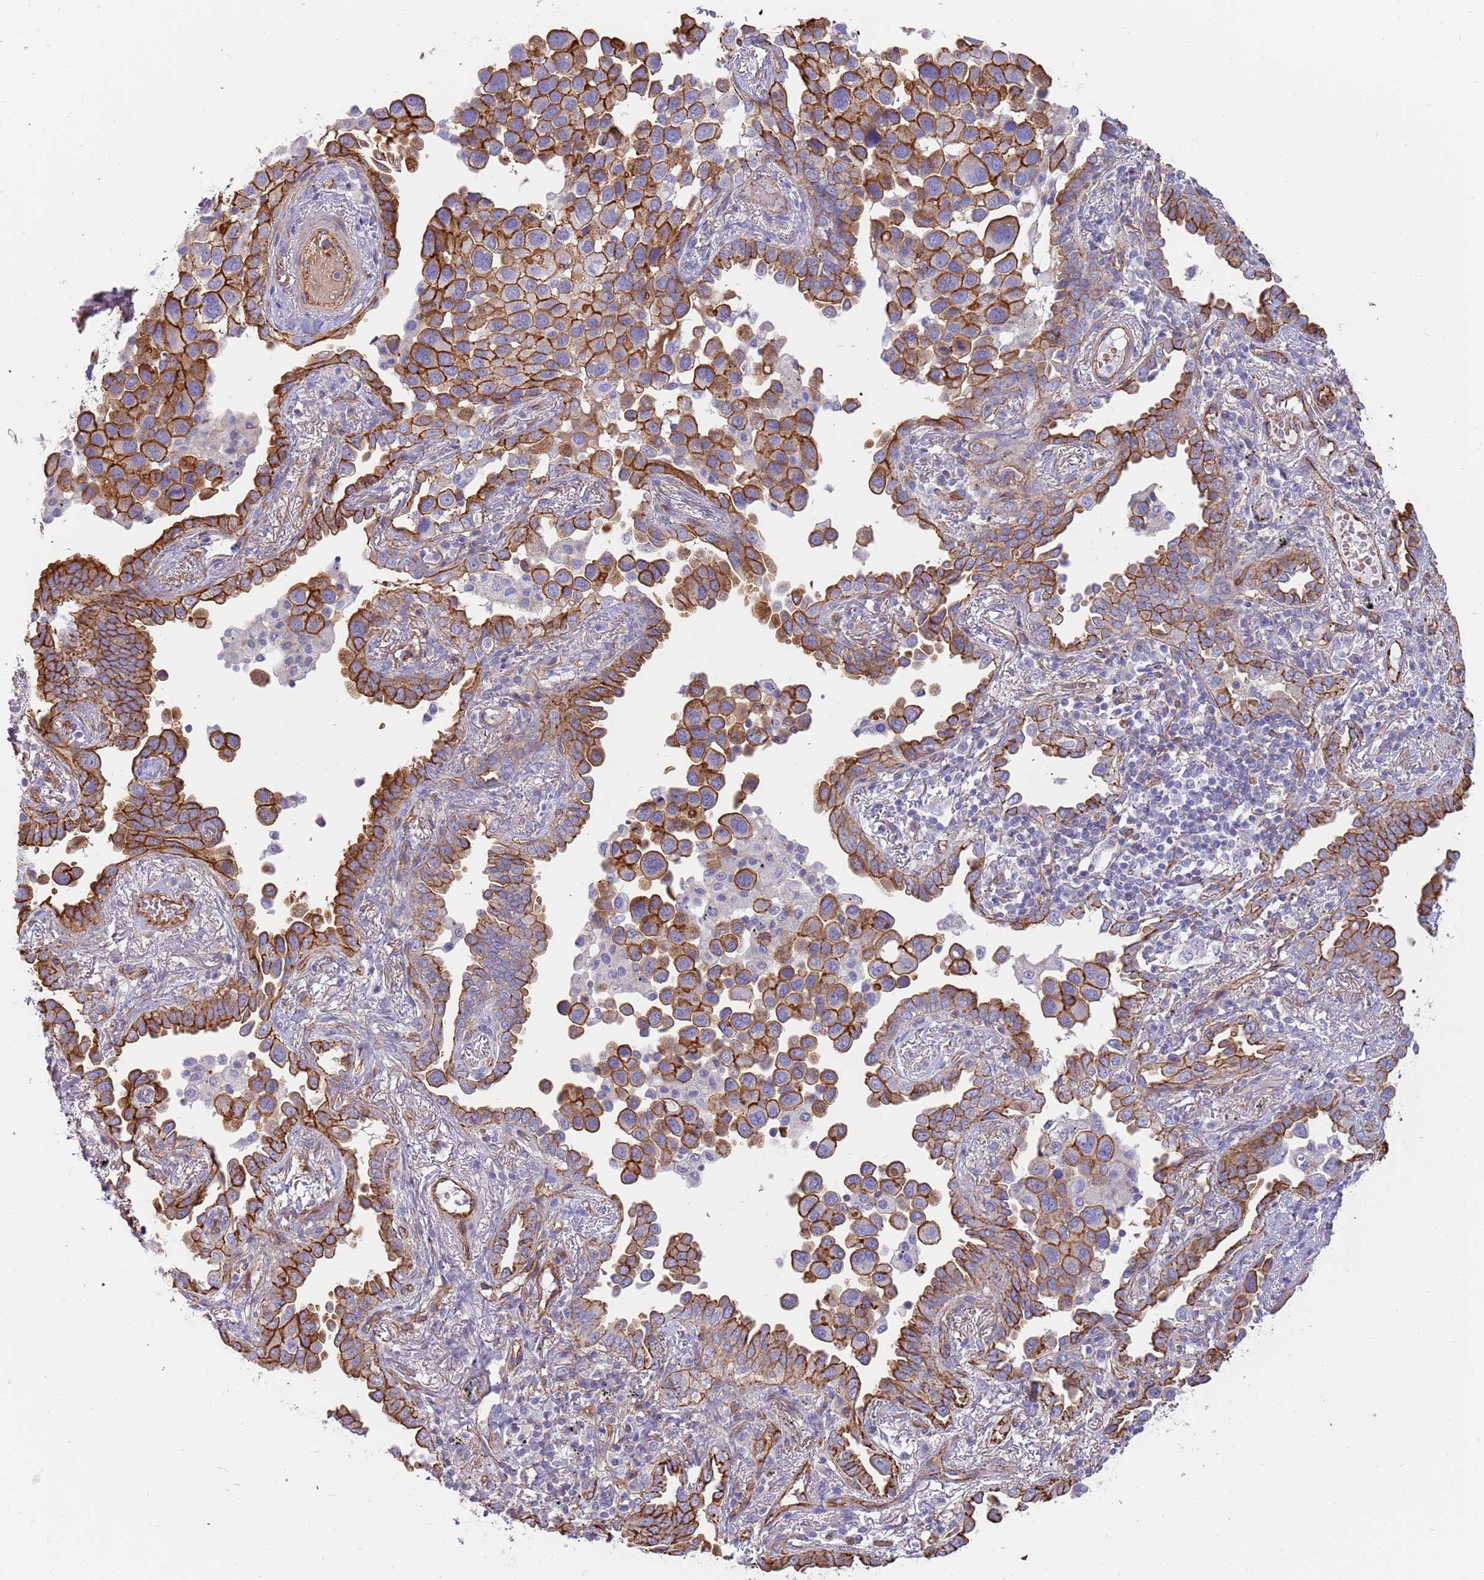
{"staining": {"intensity": "strong", "quantity": ">75%", "location": "cytoplasmic/membranous"}, "tissue": "lung cancer", "cell_type": "Tumor cells", "image_type": "cancer", "snomed": [{"axis": "morphology", "description": "Adenocarcinoma, NOS"}, {"axis": "topography", "description": "Lung"}], "caption": "Protein expression analysis of human lung adenocarcinoma reveals strong cytoplasmic/membranous staining in approximately >75% of tumor cells.", "gene": "GFRAL", "patient": {"sex": "male", "age": 67}}